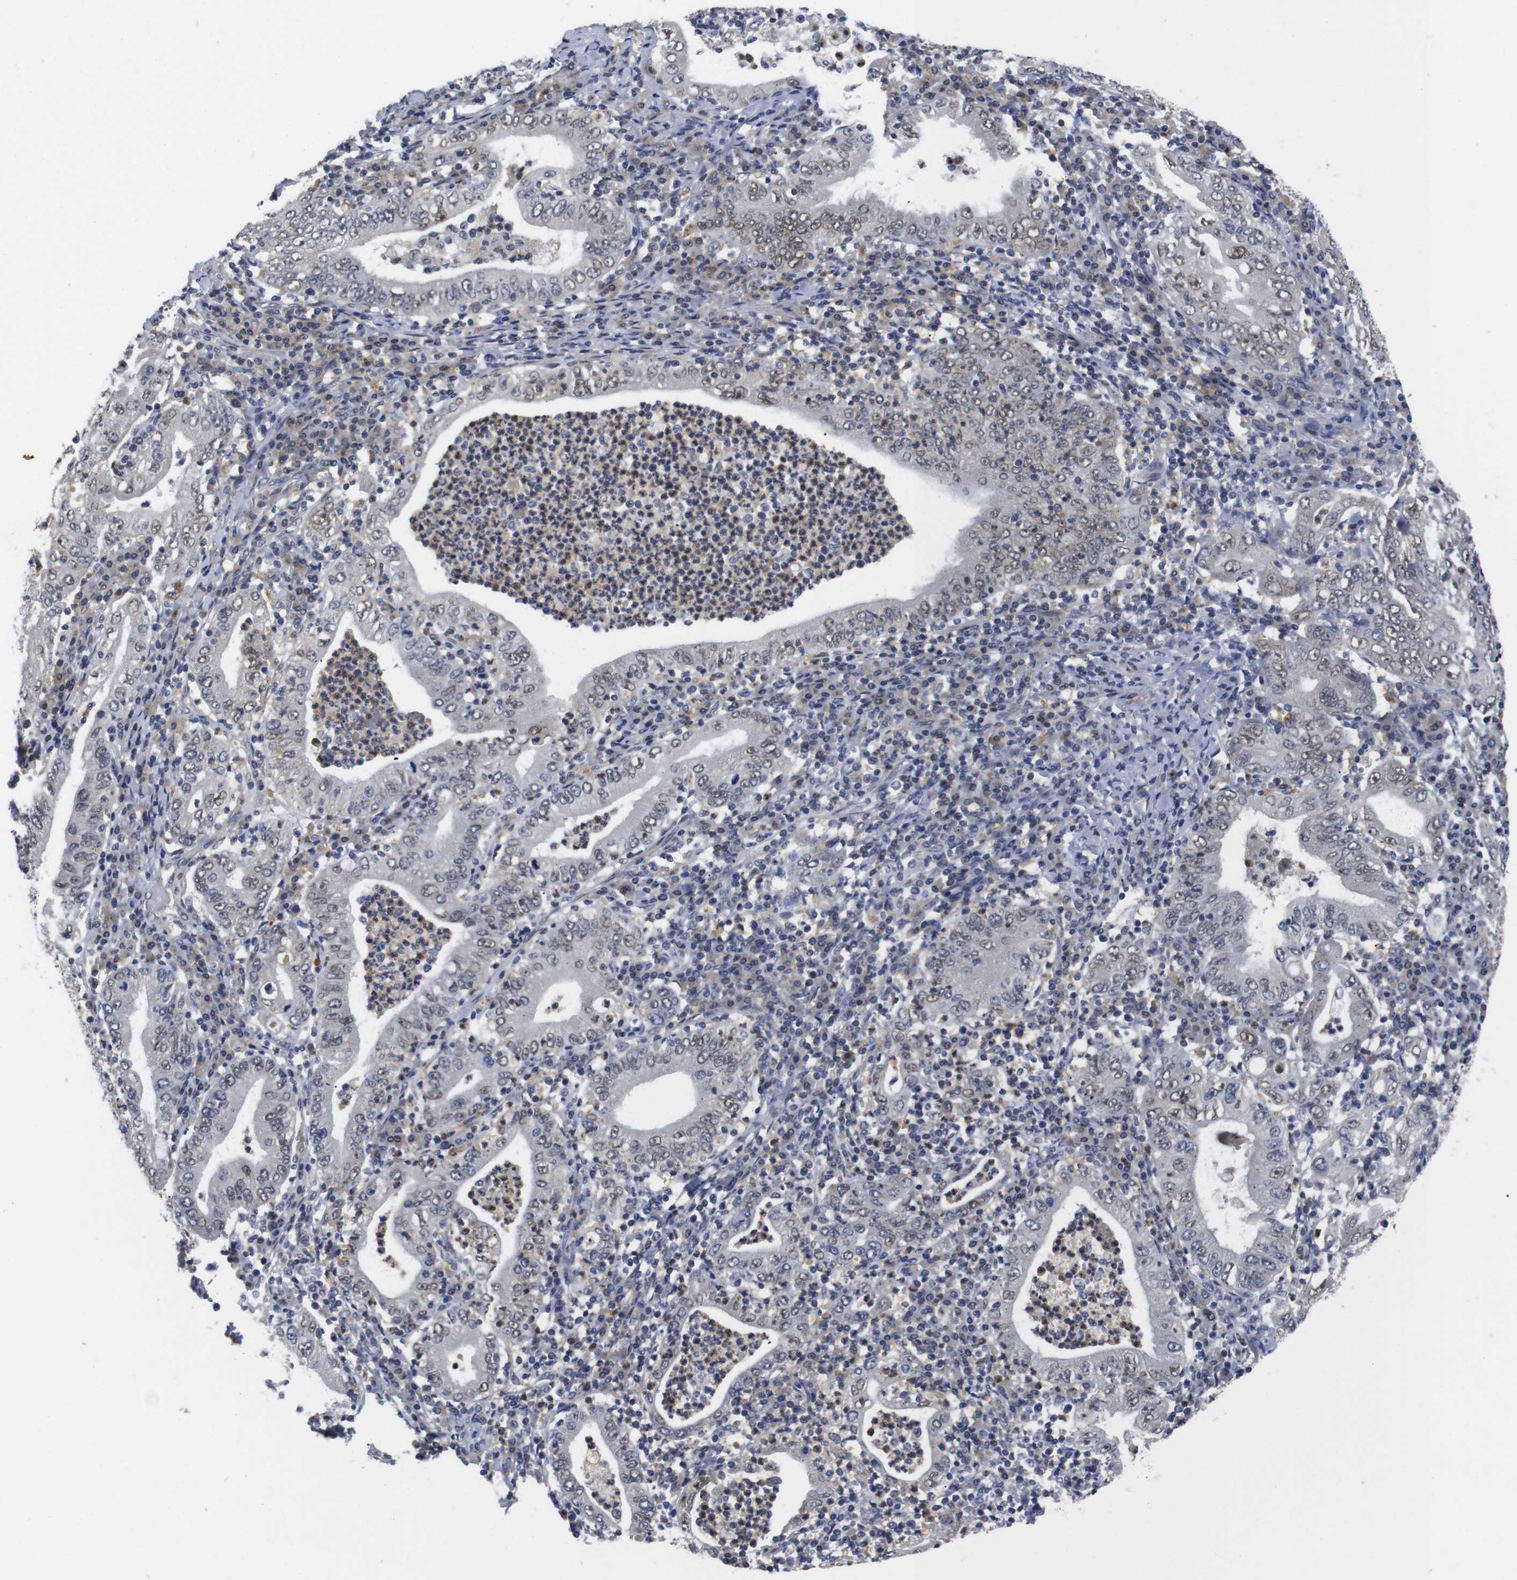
{"staining": {"intensity": "weak", "quantity": ">75%", "location": "nuclear"}, "tissue": "stomach cancer", "cell_type": "Tumor cells", "image_type": "cancer", "snomed": [{"axis": "morphology", "description": "Normal tissue, NOS"}, {"axis": "morphology", "description": "Adenocarcinoma, NOS"}, {"axis": "topography", "description": "Esophagus"}, {"axis": "topography", "description": "Stomach, upper"}, {"axis": "topography", "description": "Peripheral nerve tissue"}], "caption": "Immunohistochemistry photomicrograph of human stomach adenocarcinoma stained for a protein (brown), which exhibits low levels of weak nuclear expression in approximately >75% of tumor cells.", "gene": "FNTA", "patient": {"sex": "male", "age": 62}}